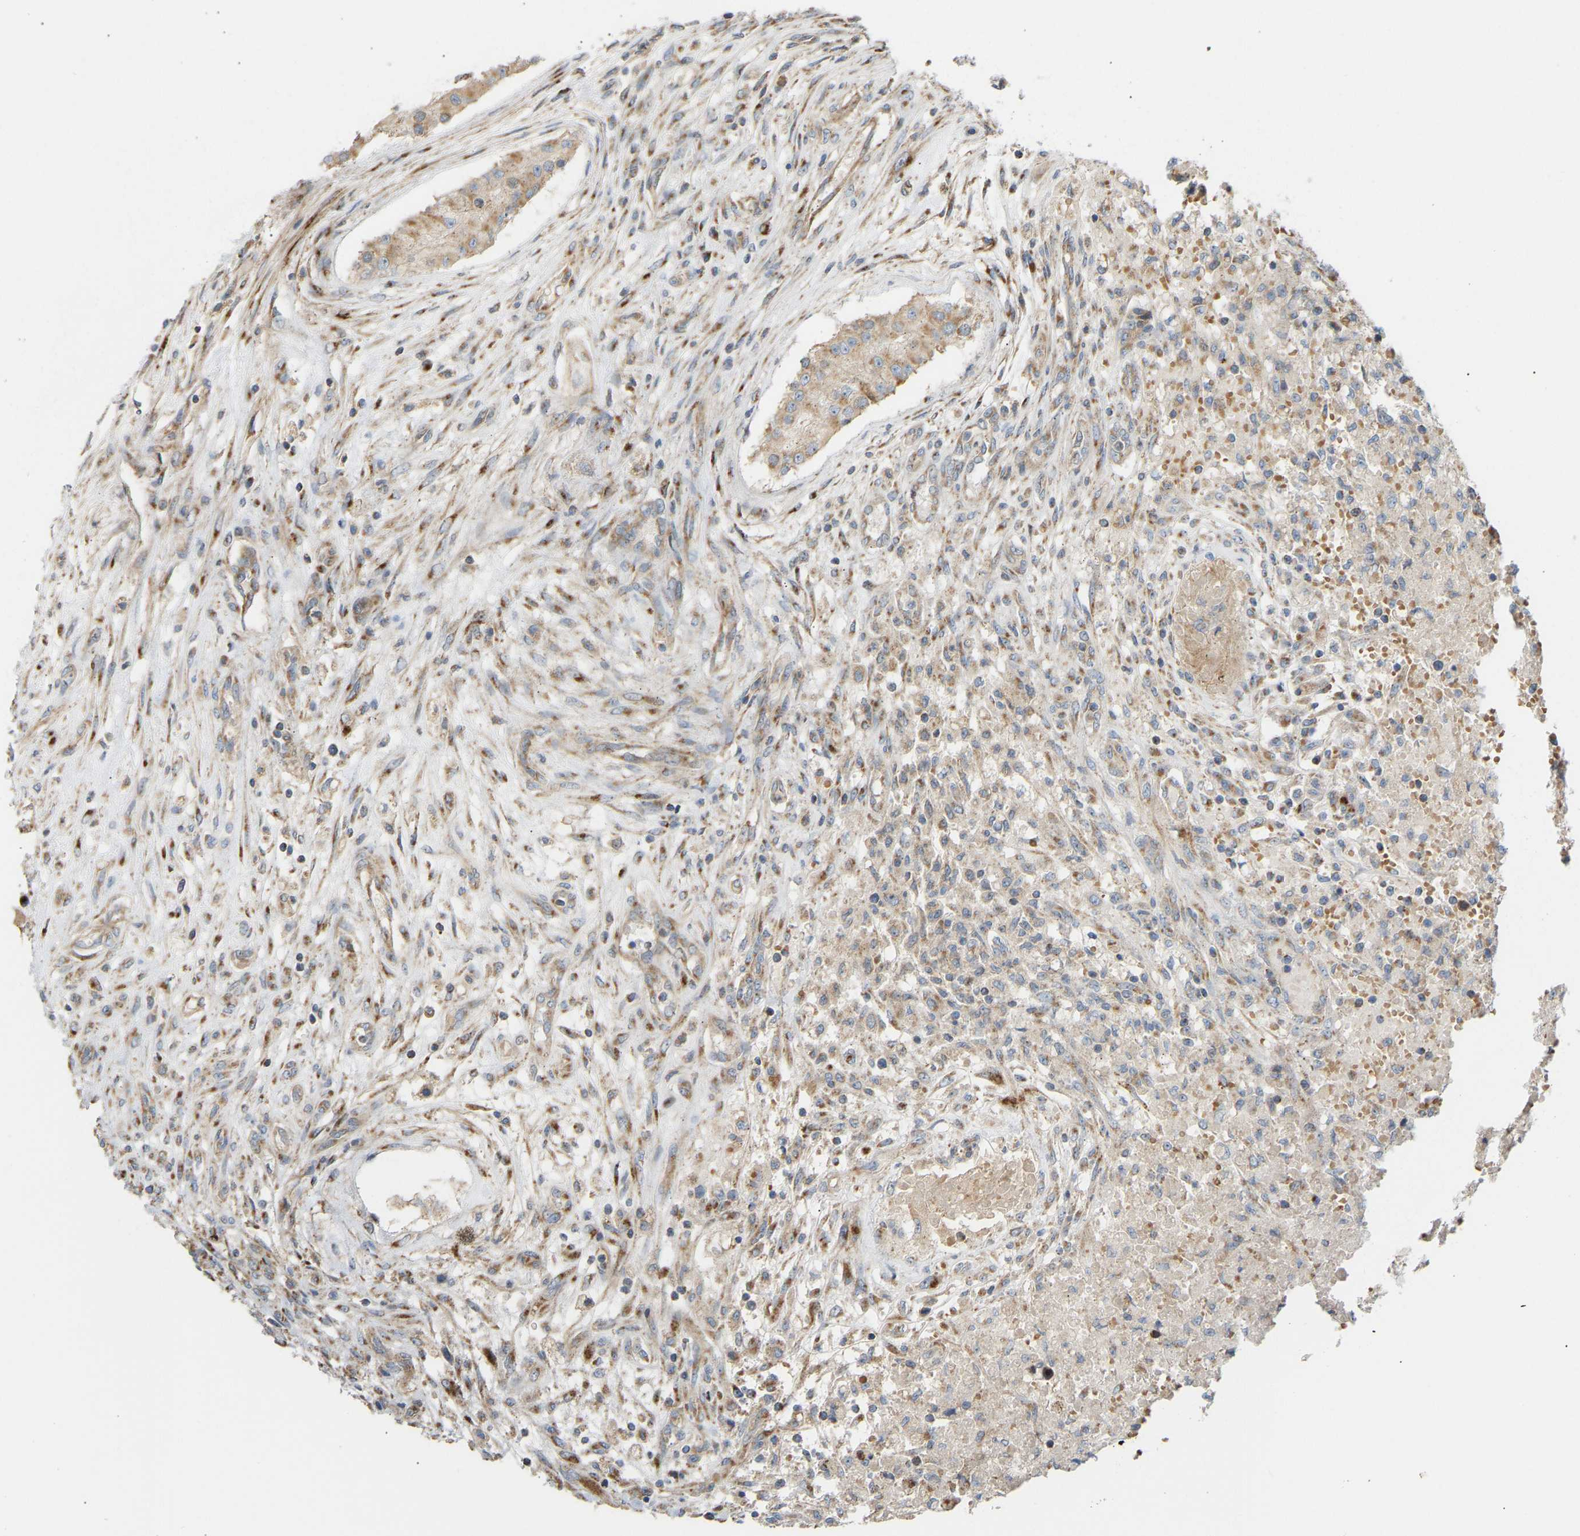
{"staining": {"intensity": "moderate", "quantity": ">75%", "location": "cytoplasmic/membranous"}, "tissue": "testis cancer", "cell_type": "Tumor cells", "image_type": "cancer", "snomed": [{"axis": "morphology", "description": "Carcinoma, Embryonal, NOS"}, {"axis": "topography", "description": "Testis"}], "caption": "Immunohistochemistry histopathology image of human testis cancer stained for a protein (brown), which exhibits medium levels of moderate cytoplasmic/membranous positivity in about >75% of tumor cells.", "gene": "YIPF2", "patient": {"sex": "male", "age": 25}}